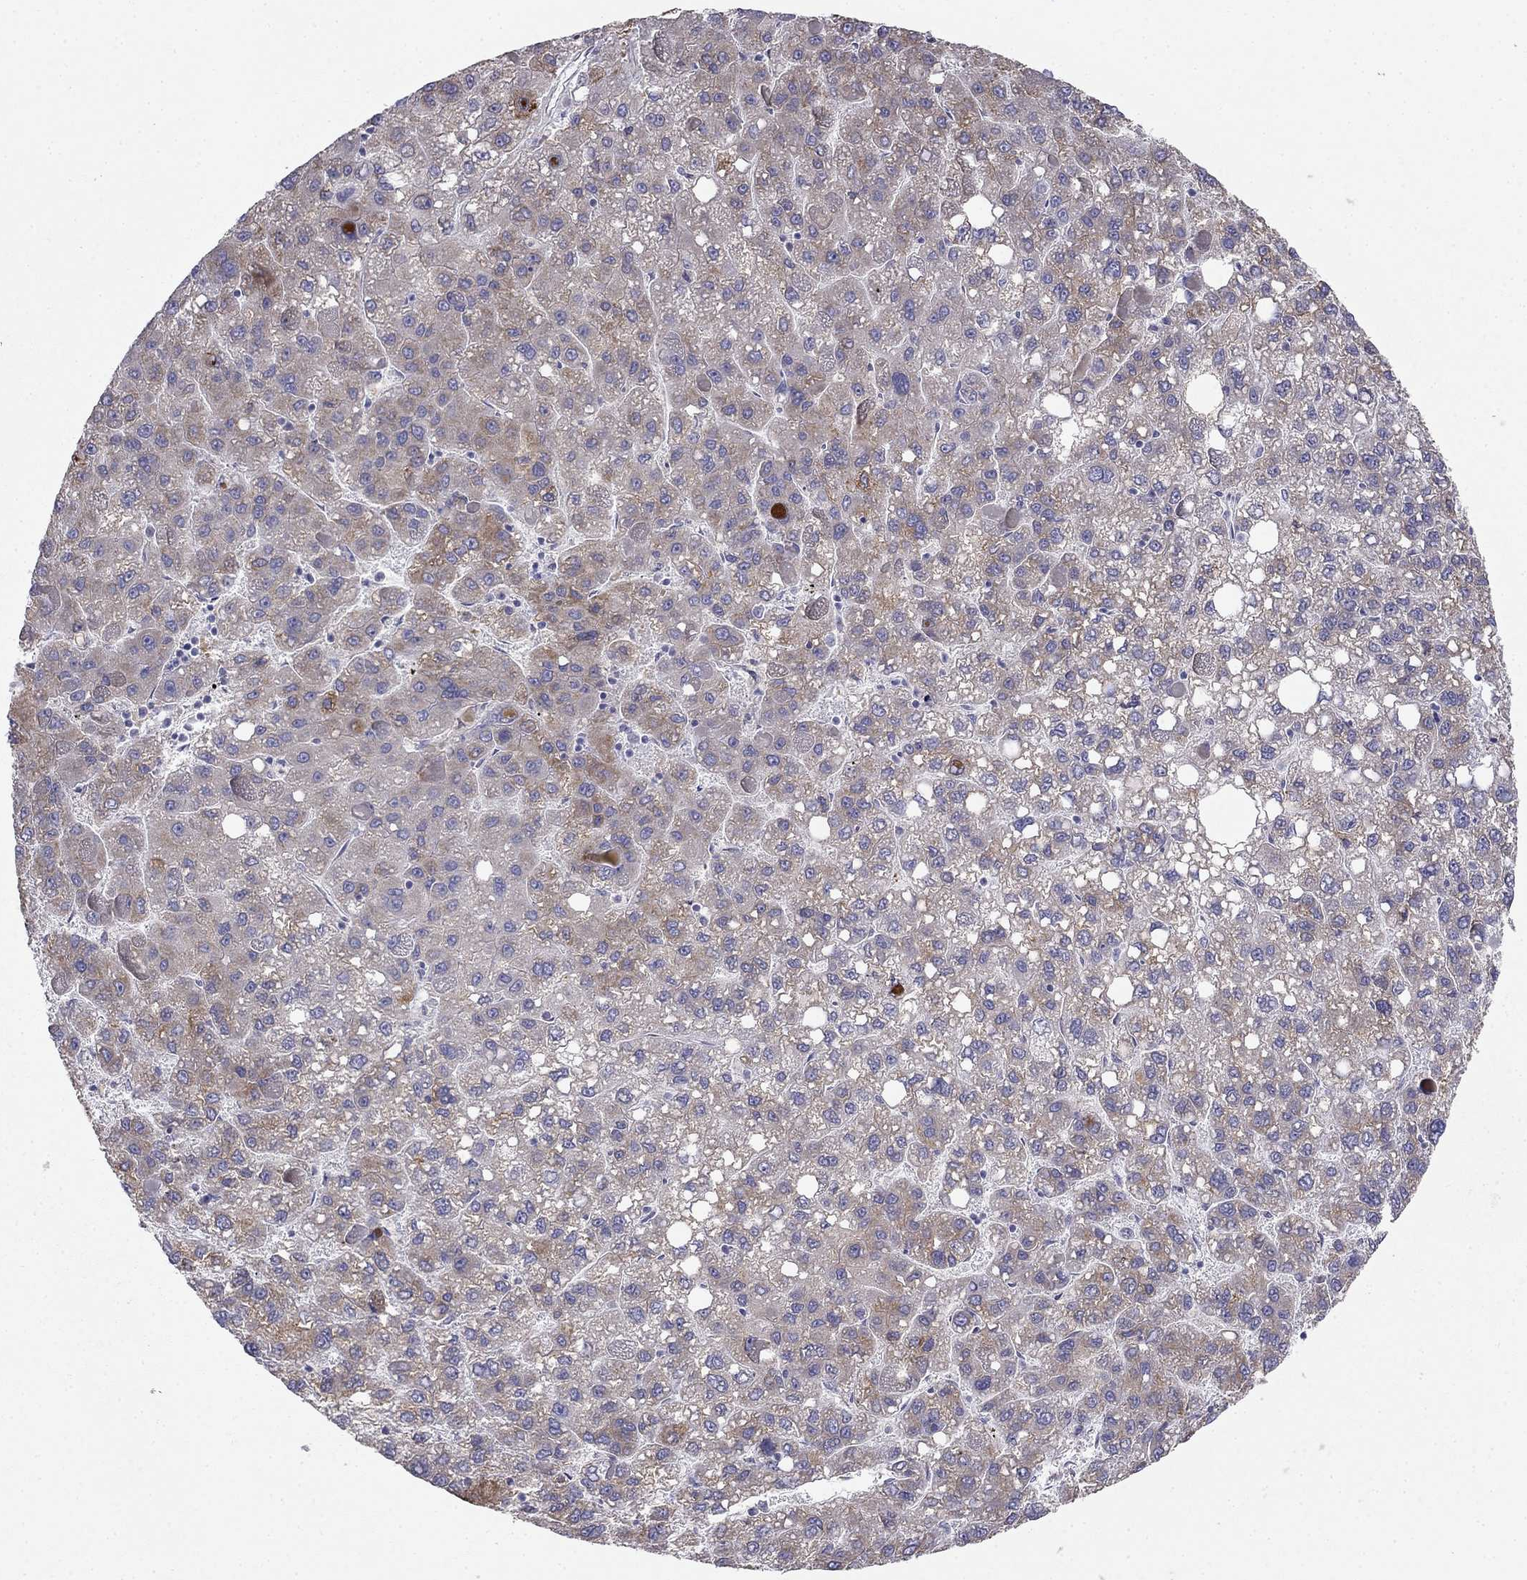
{"staining": {"intensity": "moderate", "quantity": ">75%", "location": "cytoplasmic/membranous"}, "tissue": "liver cancer", "cell_type": "Tumor cells", "image_type": "cancer", "snomed": [{"axis": "morphology", "description": "Carcinoma, Hepatocellular, NOS"}, {"axis": "topography", "description": "Liver"}], "caption": "A brown stain shows moderate cytoplasmic/membranous expression of a protein in human hepatocellular carcinoma (liver) tumor cells.", "gene": "LONRF2", "patient": {"sex": "female", "age": 82}}